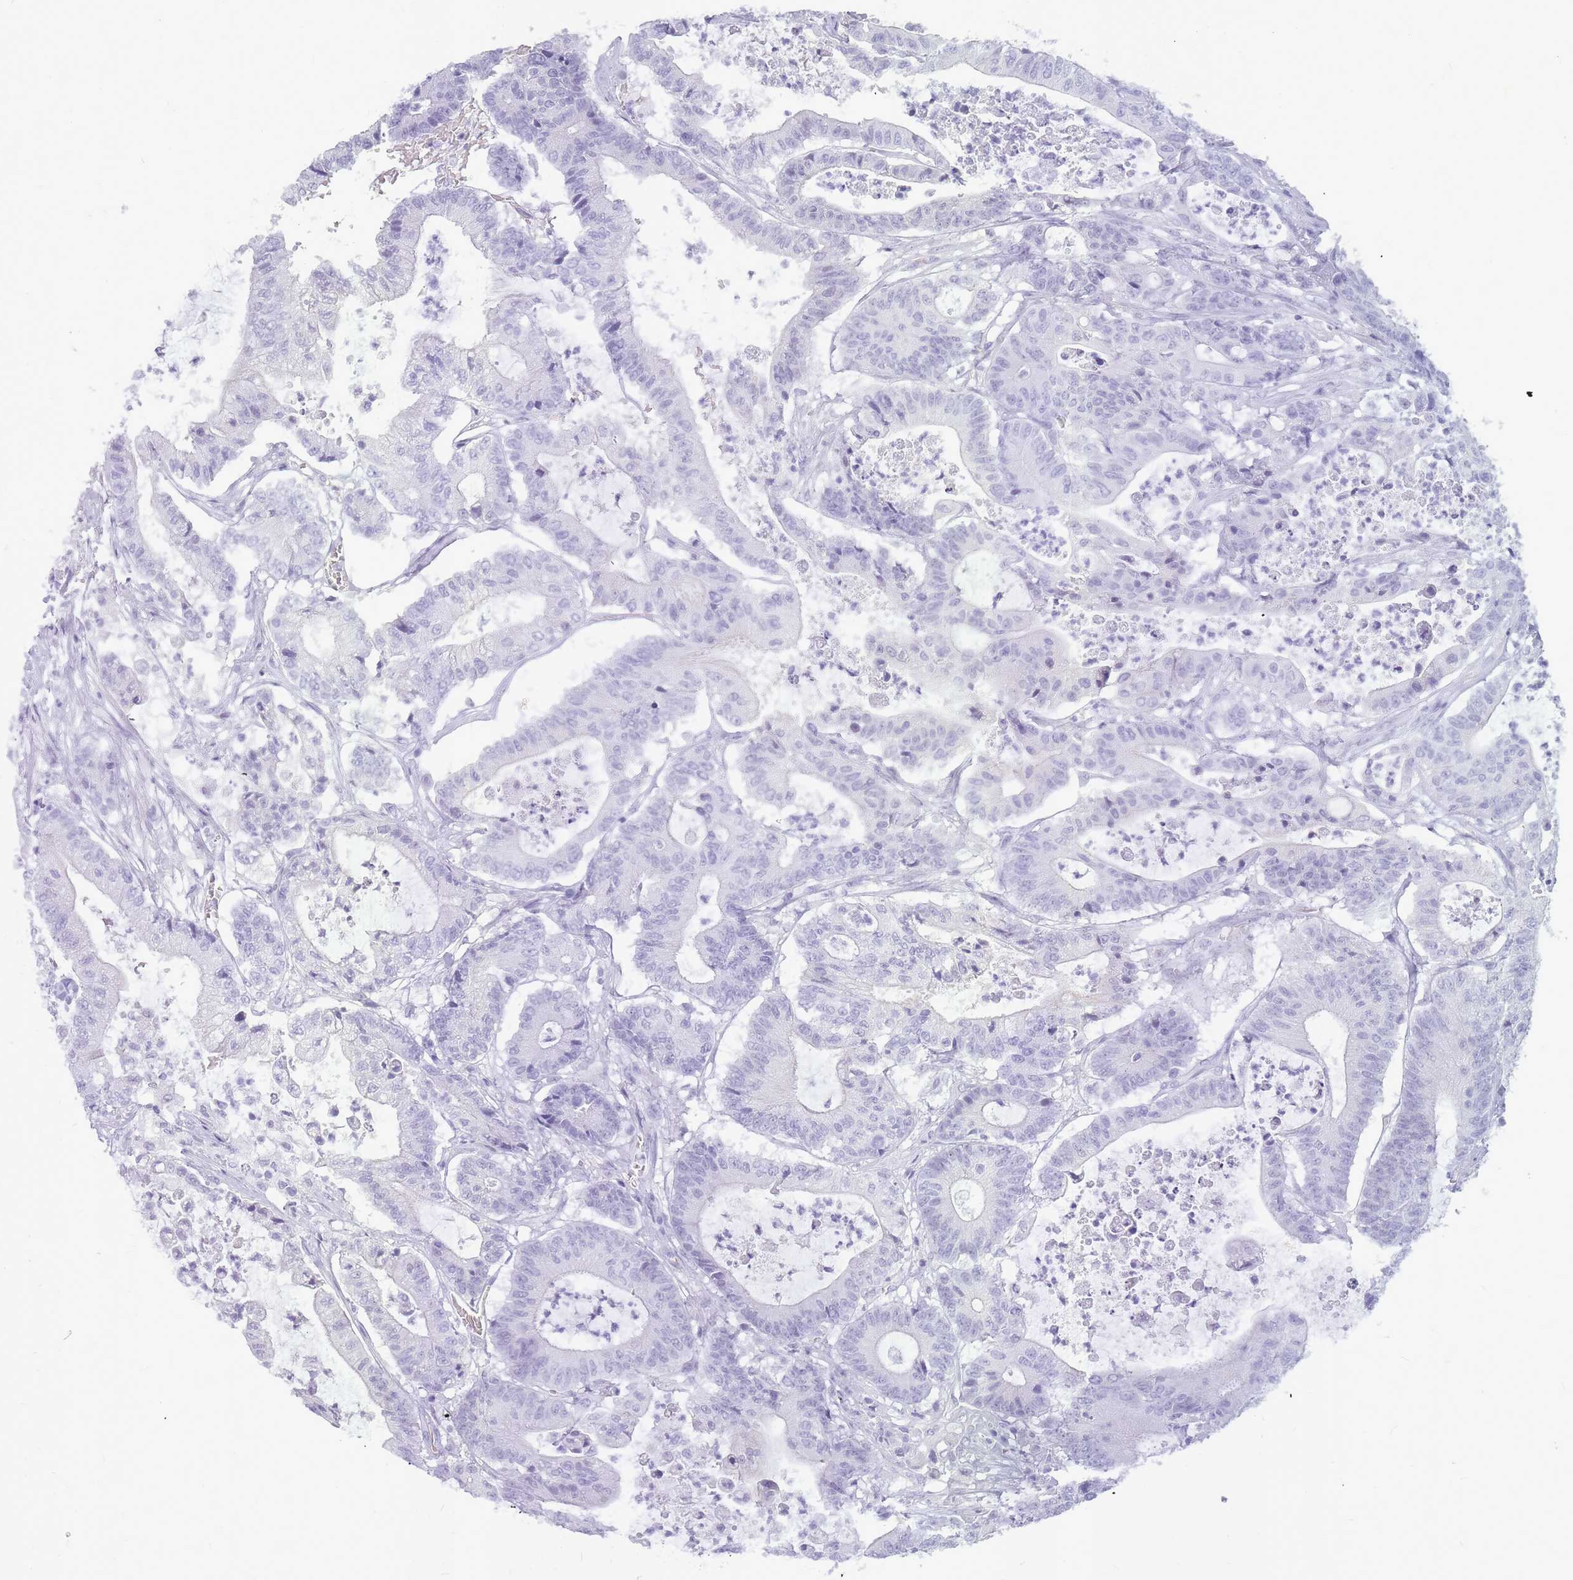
{"staining": {"intensity": "negative", "quantity": "none", "location": "none"}, "tissue": "colorectal cancer", "cell_type": "Tumor cells", "image_type": "cancer", "snomed": [{"axis": "morphology", "description": "Adenocarcinoma, NOS"}, {"axis": "topography", "description": "Colon"}], "caption": "The micrograph shows no significant positivity in tumor cells of adenocarcinoma (colorectal).", "gene": "INS", "patient": {"sex": "female", "age": 84}}